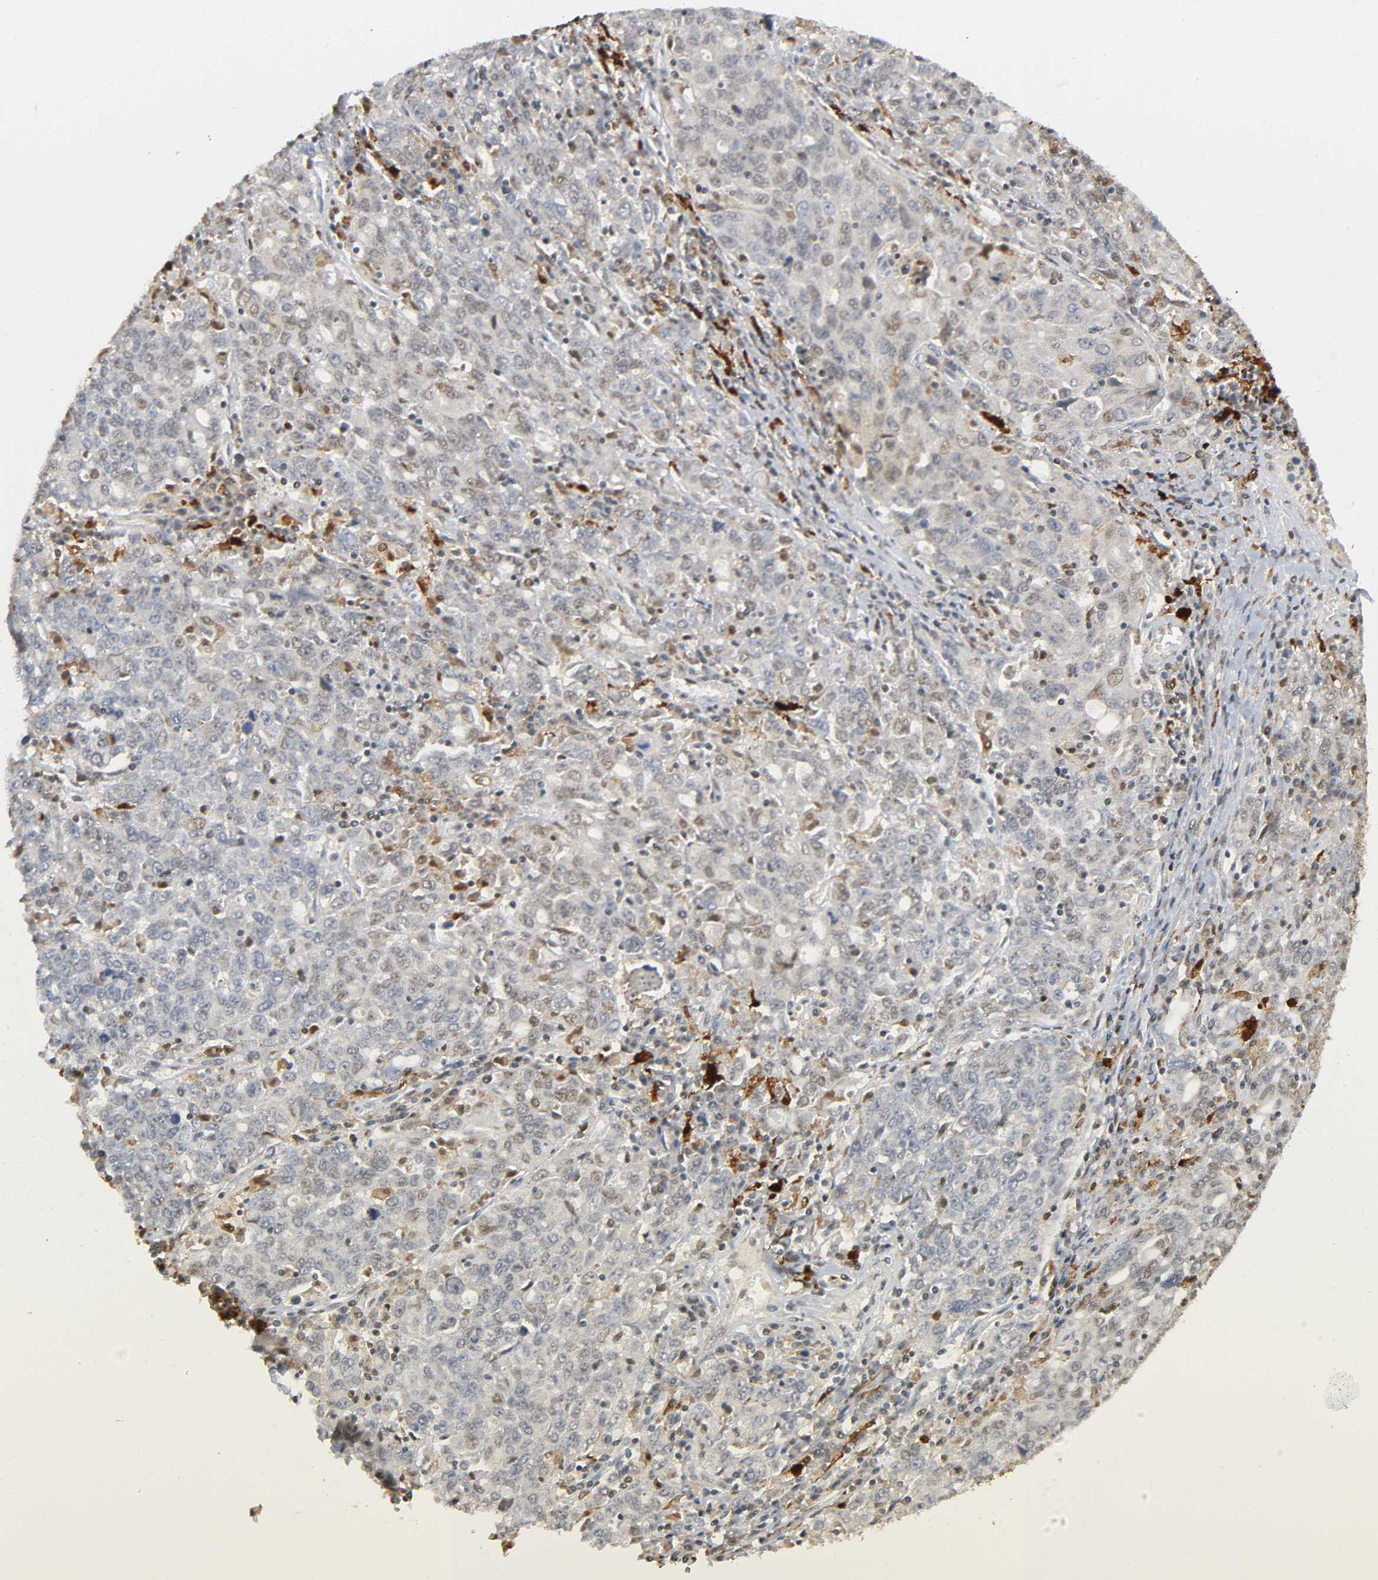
{"staining": {"intensity": "weak", "quantity": "25%-75%", "location": "cytoplasmic/membranous,nuclear"}, "tissue": "ovarian cancer", "cell_type": "Tumor cells", "image_type": "cancer", "snomed": [{"axis": "morphology", "description": "Carcinoma, endometroid"}, {"axis": "topography", "description": "Ovary"}], "caption": "Weak cytoplasmic/membranous and nuclear staining for a protein is seen in about 25%-75% of tumor cells of endometroid carcinoma (ovarian) using immunohistochemistry (IHC).", "gene": "KAT2B", "patient": {"sex": "female", "age": 62}}